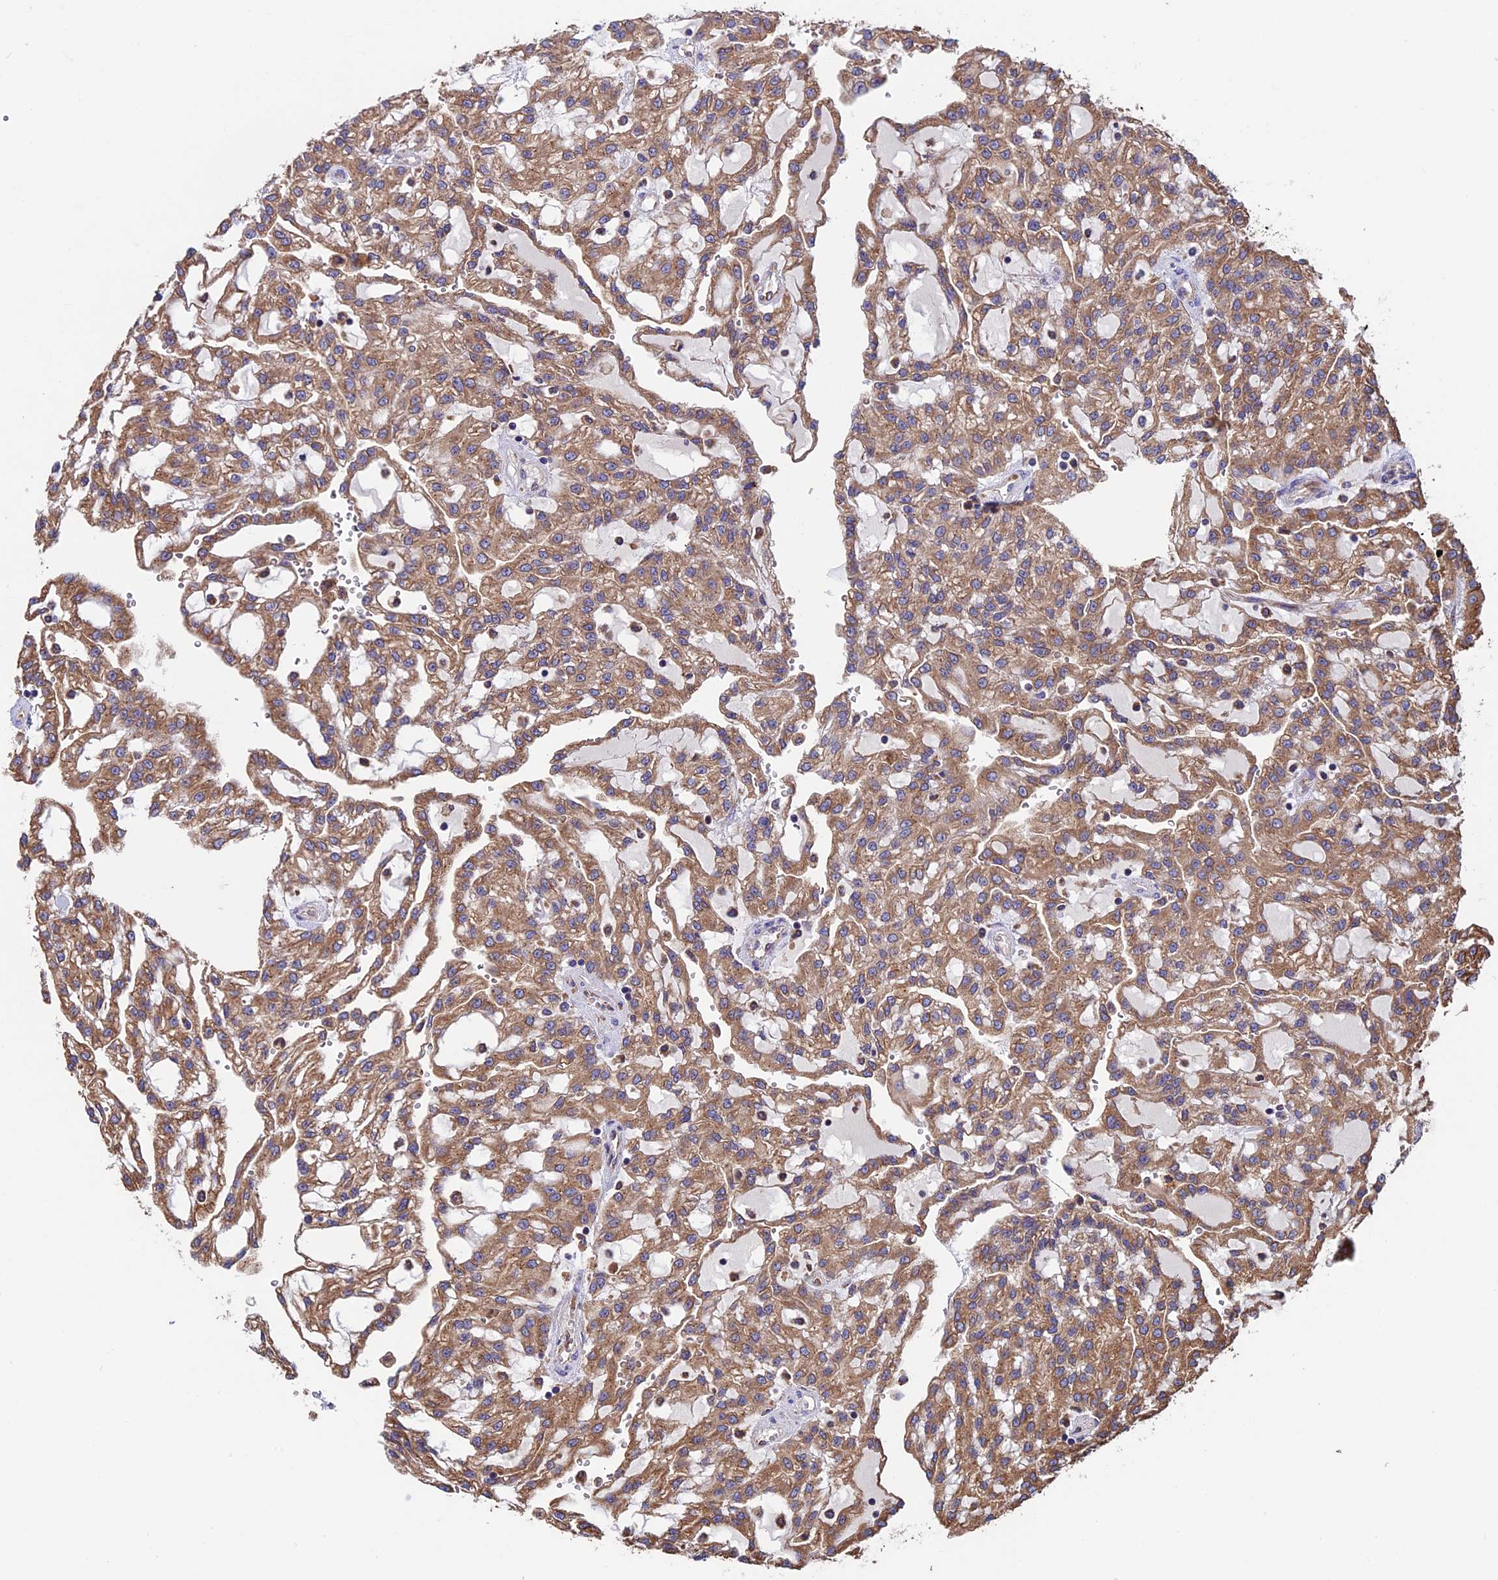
{"staining": {"intensity": "moderate", "quantity": ">75%", "location": "cytoplasmic/membranous"}, "tissue": "renal cancer", "cell_type": "Tumor cells", "image_type": "cancer", "snomed": [{"axis": "morphology", "description": "Adenocarcinoma, NOS"}, {"axis": "topography", "description": "Kidney"}], "caption": "Human renal cancer stained with a protein marker shows moderate staining in tumor cells.", "gene": "BTBD3", "patient": {"sex": "male", "age": 63}}